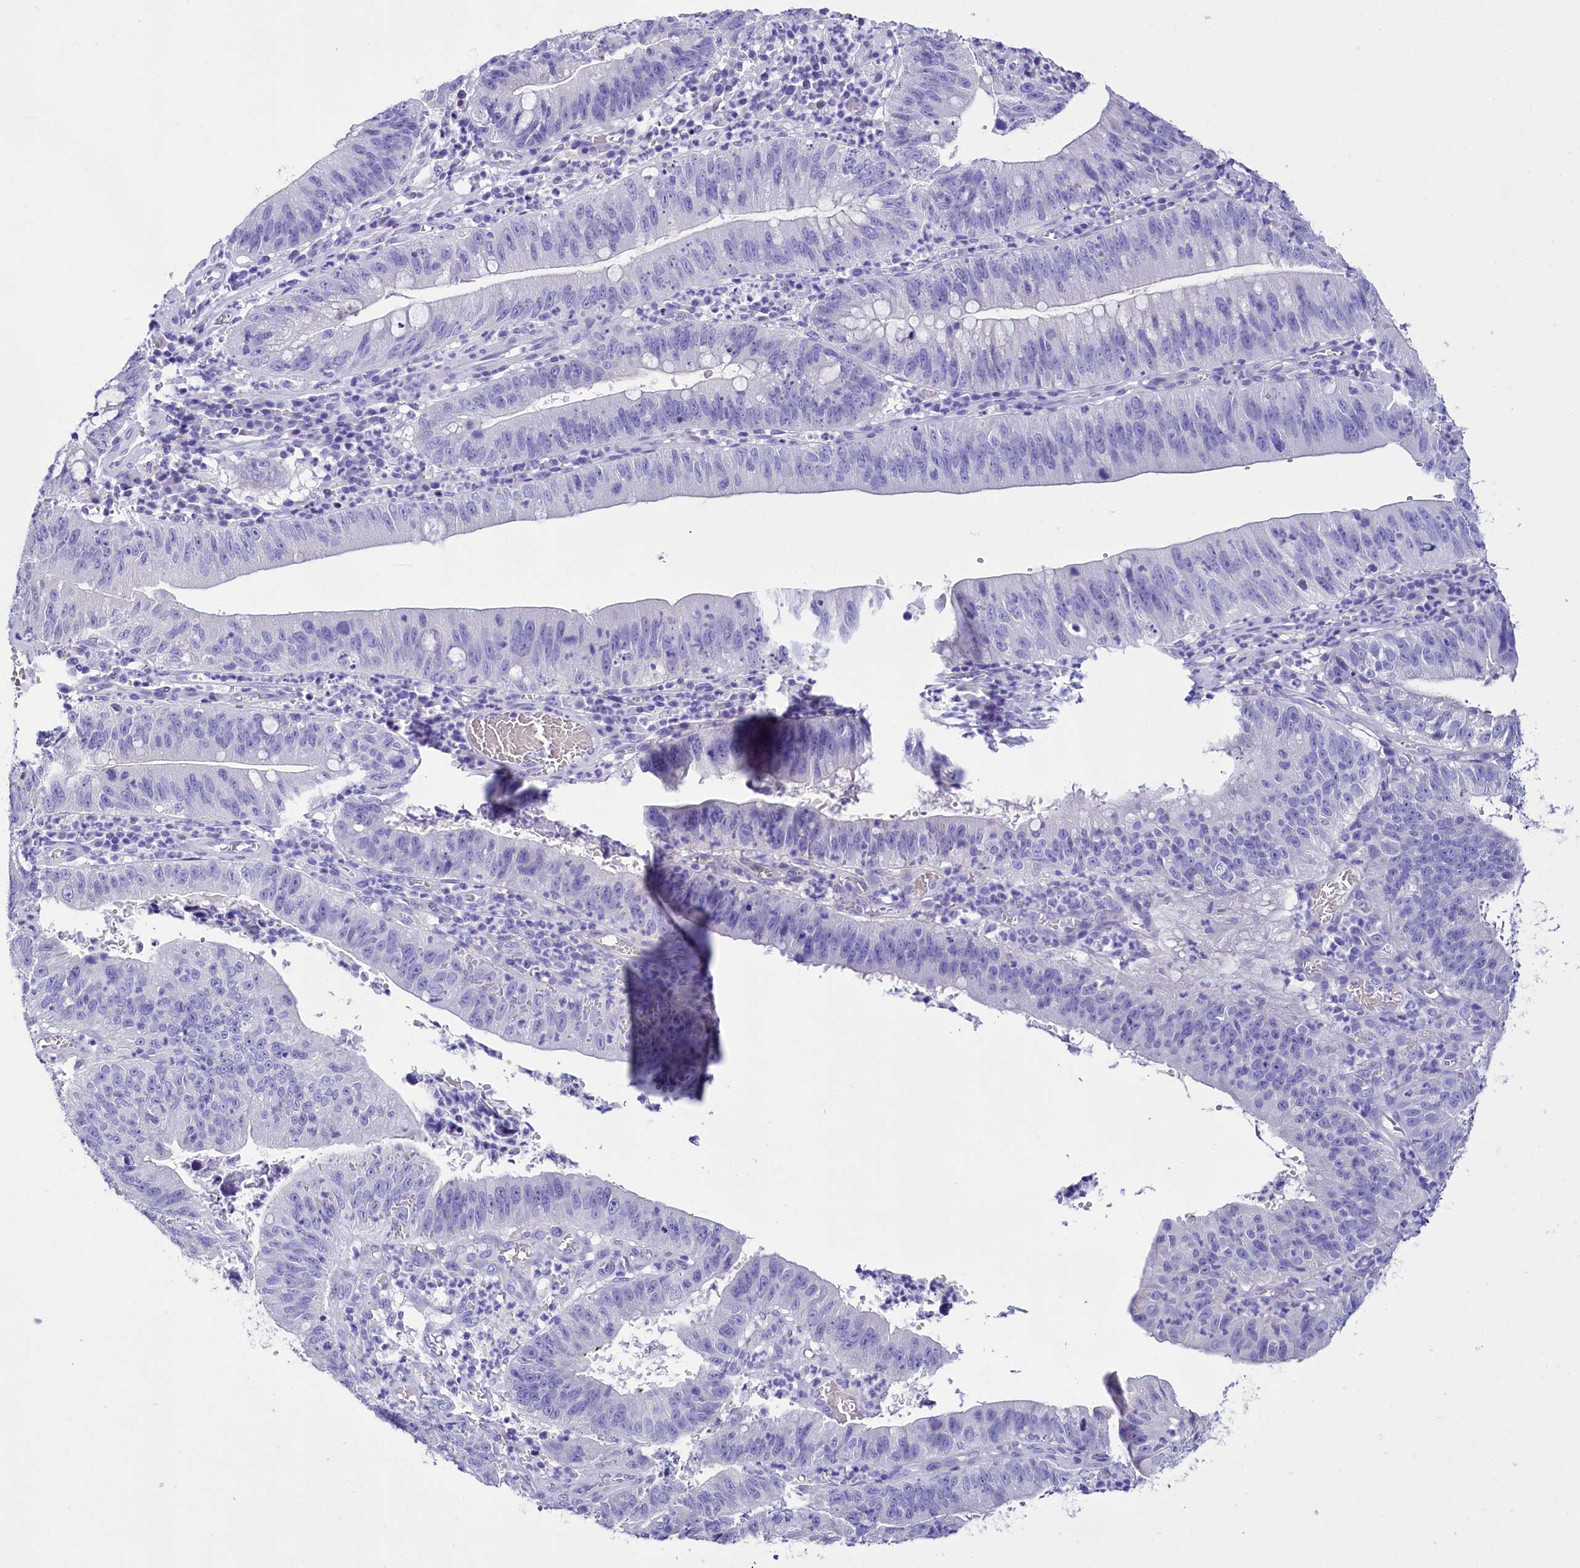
{"staining": {"intensity": "negative", "quantity": "none", "location": "none"}, "tissue": "stomach cancer", "cell_type": "Tumor cells", "image_type": "cancer", "snomed": [{"axis": "morphology", "description": "Adenocarcinoma, NOS"}, {"axis": "topography", "description": "Stomach"}], "caption": "Tumor cells show no significant protein staining in stomach cancer (adenocarcinoma).", "gene": "TTC36", "patient": {"sex": "male", "age": 59}}